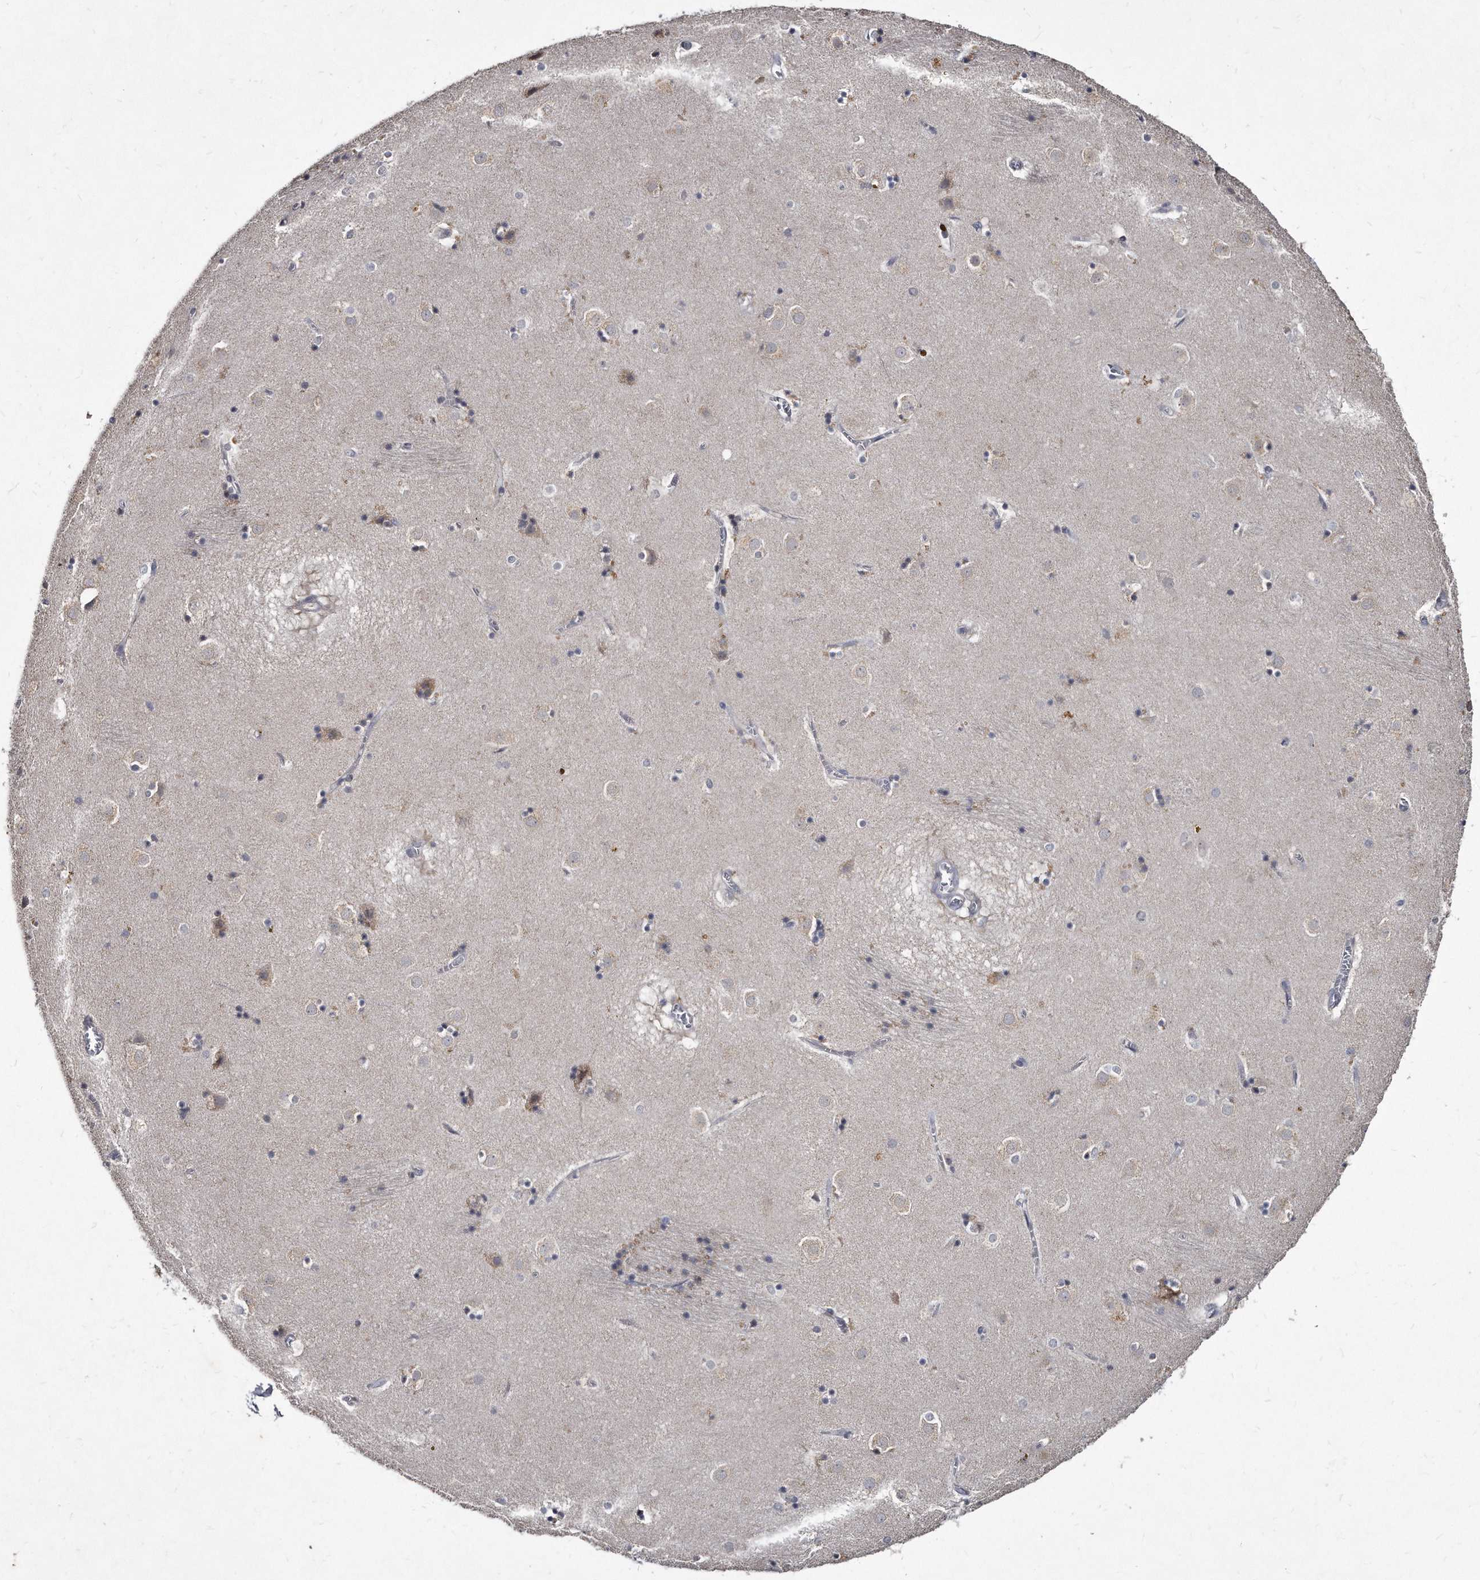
{"staining": {"intensity": "weak", "quantity": "<25%", "location": "cytoplasmic/membranous"}, "tissue": "caudate", "cell_type": "Glial cells", "image_type": "normal", "snomed": [{"axis": "morphology", "description": "Normal tissue, NOS"}, {"axis": "topography", "description": "Lateral ventricle wall"}], "caption": "Immunohistochemistry (IHC) of unremarkable human caudate exhibits no positivity in glial cells.", "gene": "KLHDC3", "patient": {"sex": "male", "age": 70}}